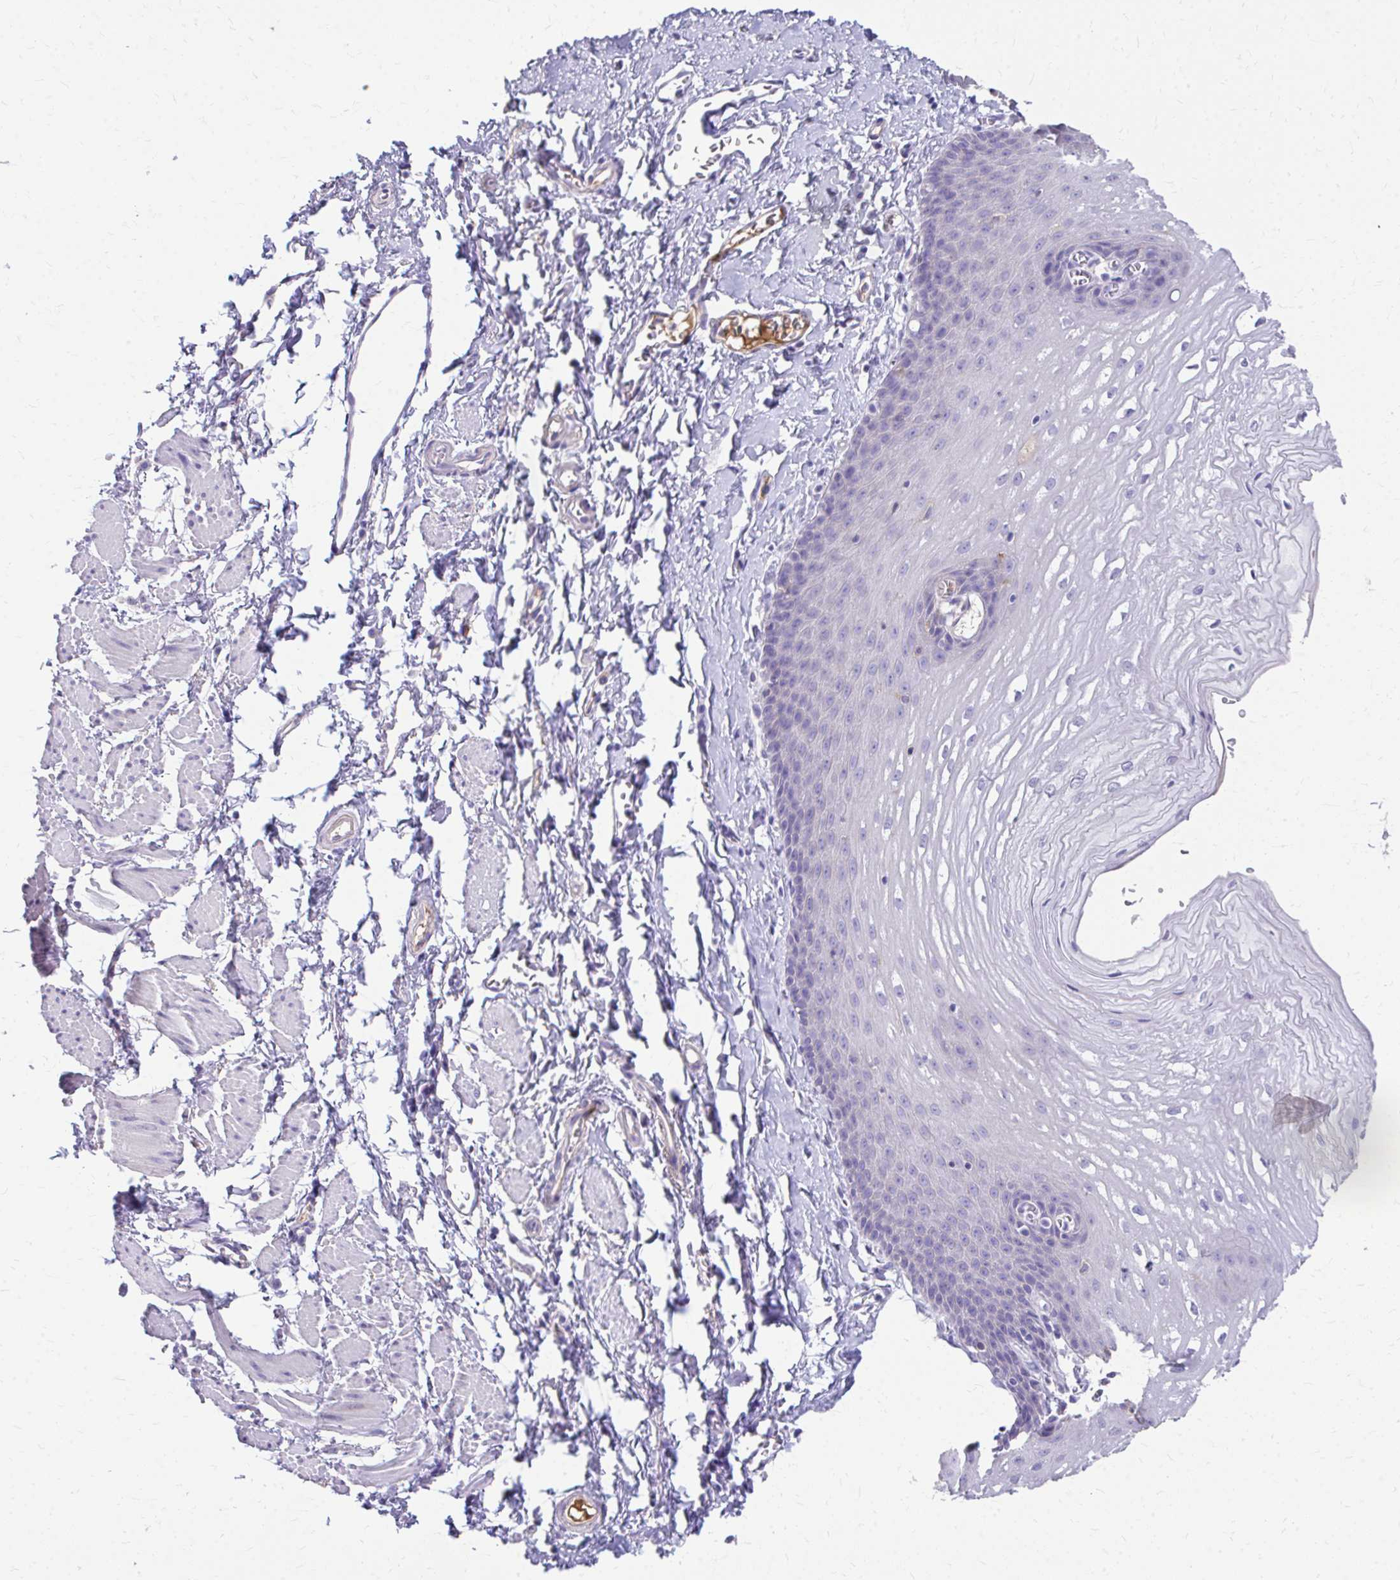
{"staining": {"intensity": "negative", "quantity": "none", "location": "none"}, "tissue": "esophagus", "cell_type": "Squamous epithelial cells", "image_type": "normal", "snomed": [{"axis": "morphology", "description": "Normal tissue, NOS"}, {"axis": "topography", "description": "Esophagus"}], "caption": "Squamous epithelial cells show no significant protein positivity in unremarkable esophagus. (Immunohistochemistry, brightfield microscopy, high magnification).", "gene": "CFH", "patient": {"sex": "male", "age": 70}}